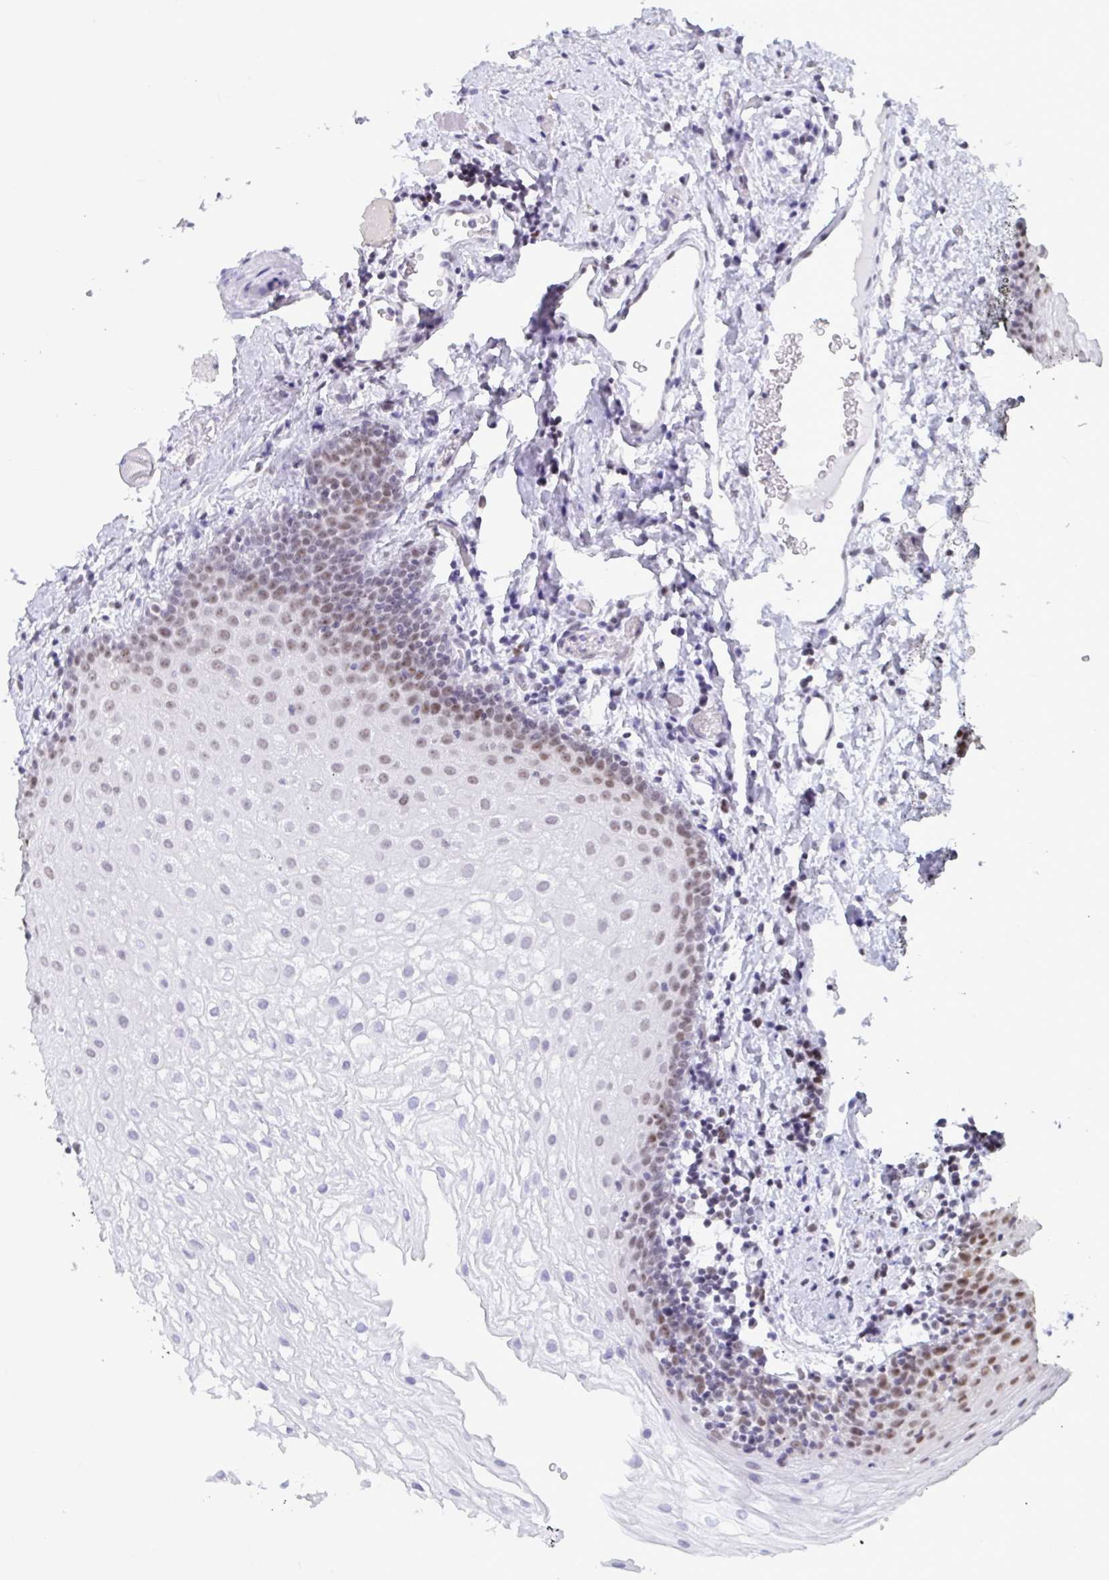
{"staining": {"intensity": "moderate", "quantity": ">75%", "location": "nuclear"}, "tissue": "oral mucosa", "cell_type": "Squamous epithelial cells", "image_type": "normal", "snomed": [{"axis": "morphology", "description": "Normal tissue, NOS"}, {"axis": "morphology", "description": "Squamous cell carcinoma, NOS"}, {"axis": "topography", "description": "Oral tissue"}, {"axis": "topography", "description": "Head-Neck"}], "caption": "Protein analysis of benign oral mucosa demonstrates moderate nuclear staining in approximately >75% of squamous epithelial cells. The staining was performed using DAB (3,3'-diaminobenzidine), with brown indicating positive protein expression. Nuclei are stained blue with hematoxylin.", "gene": "SUPT16H", "patient": {"sex": "male", "age": 58}}